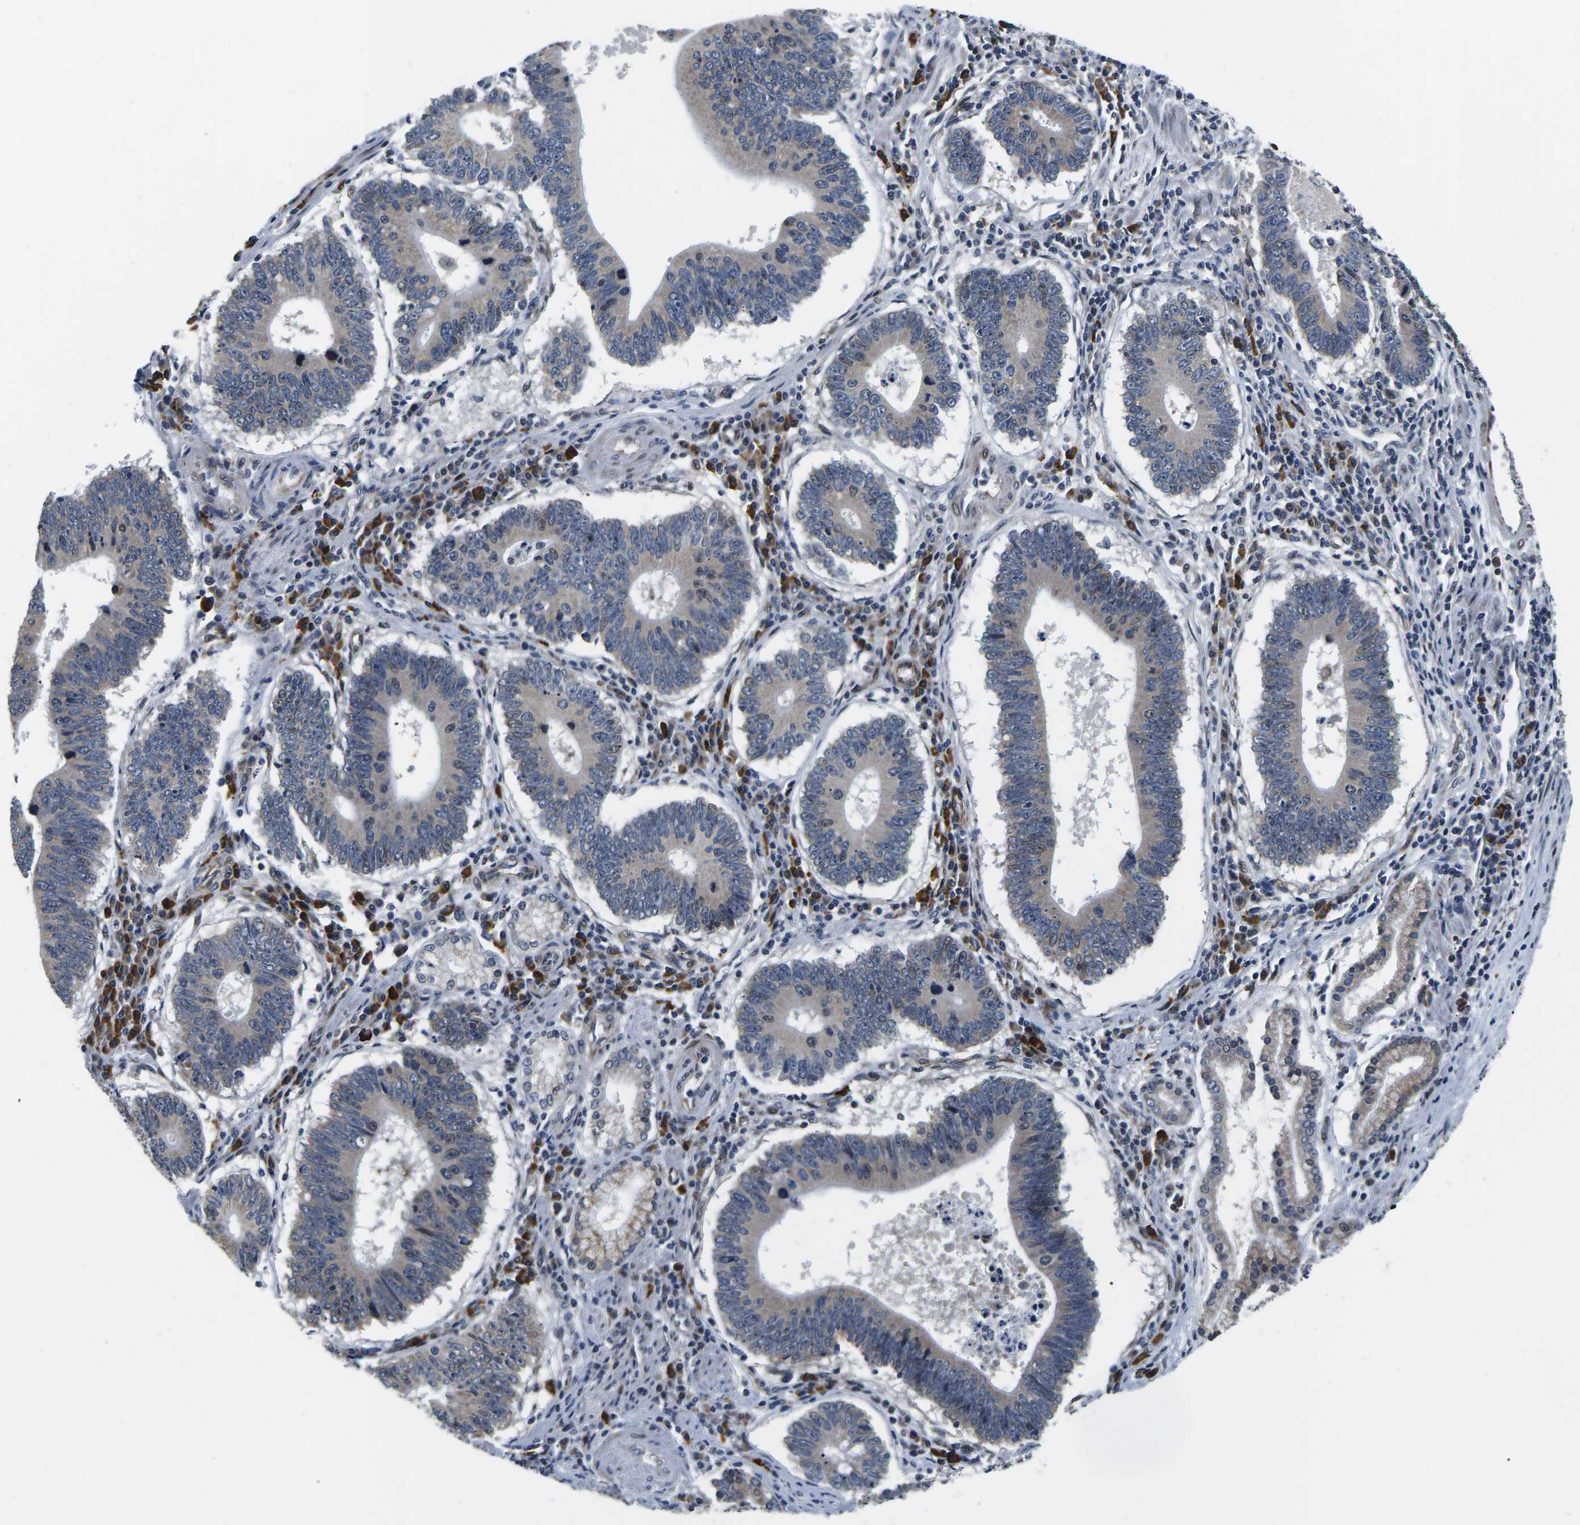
{"staining": {"intensity": "weak", "quantity": "<25%", "location": "cytoplasmic/membranous,nuclear"}, "tissue": "stomach cancer", "cell_type": "Tumor cells", "image_type": "cancer", "snomed": [{"axis": "morphology", "description": "Adenocarcinoma, NOS"}, {"axis": "topography", "description": "Stomach"}], "caption": "Immunohistochemical staining of stomach adenocarcinoma shows no significant staining in tumor cells.", "gene": "CCNE1", "patient": {"sex": "male", "age": 59}}